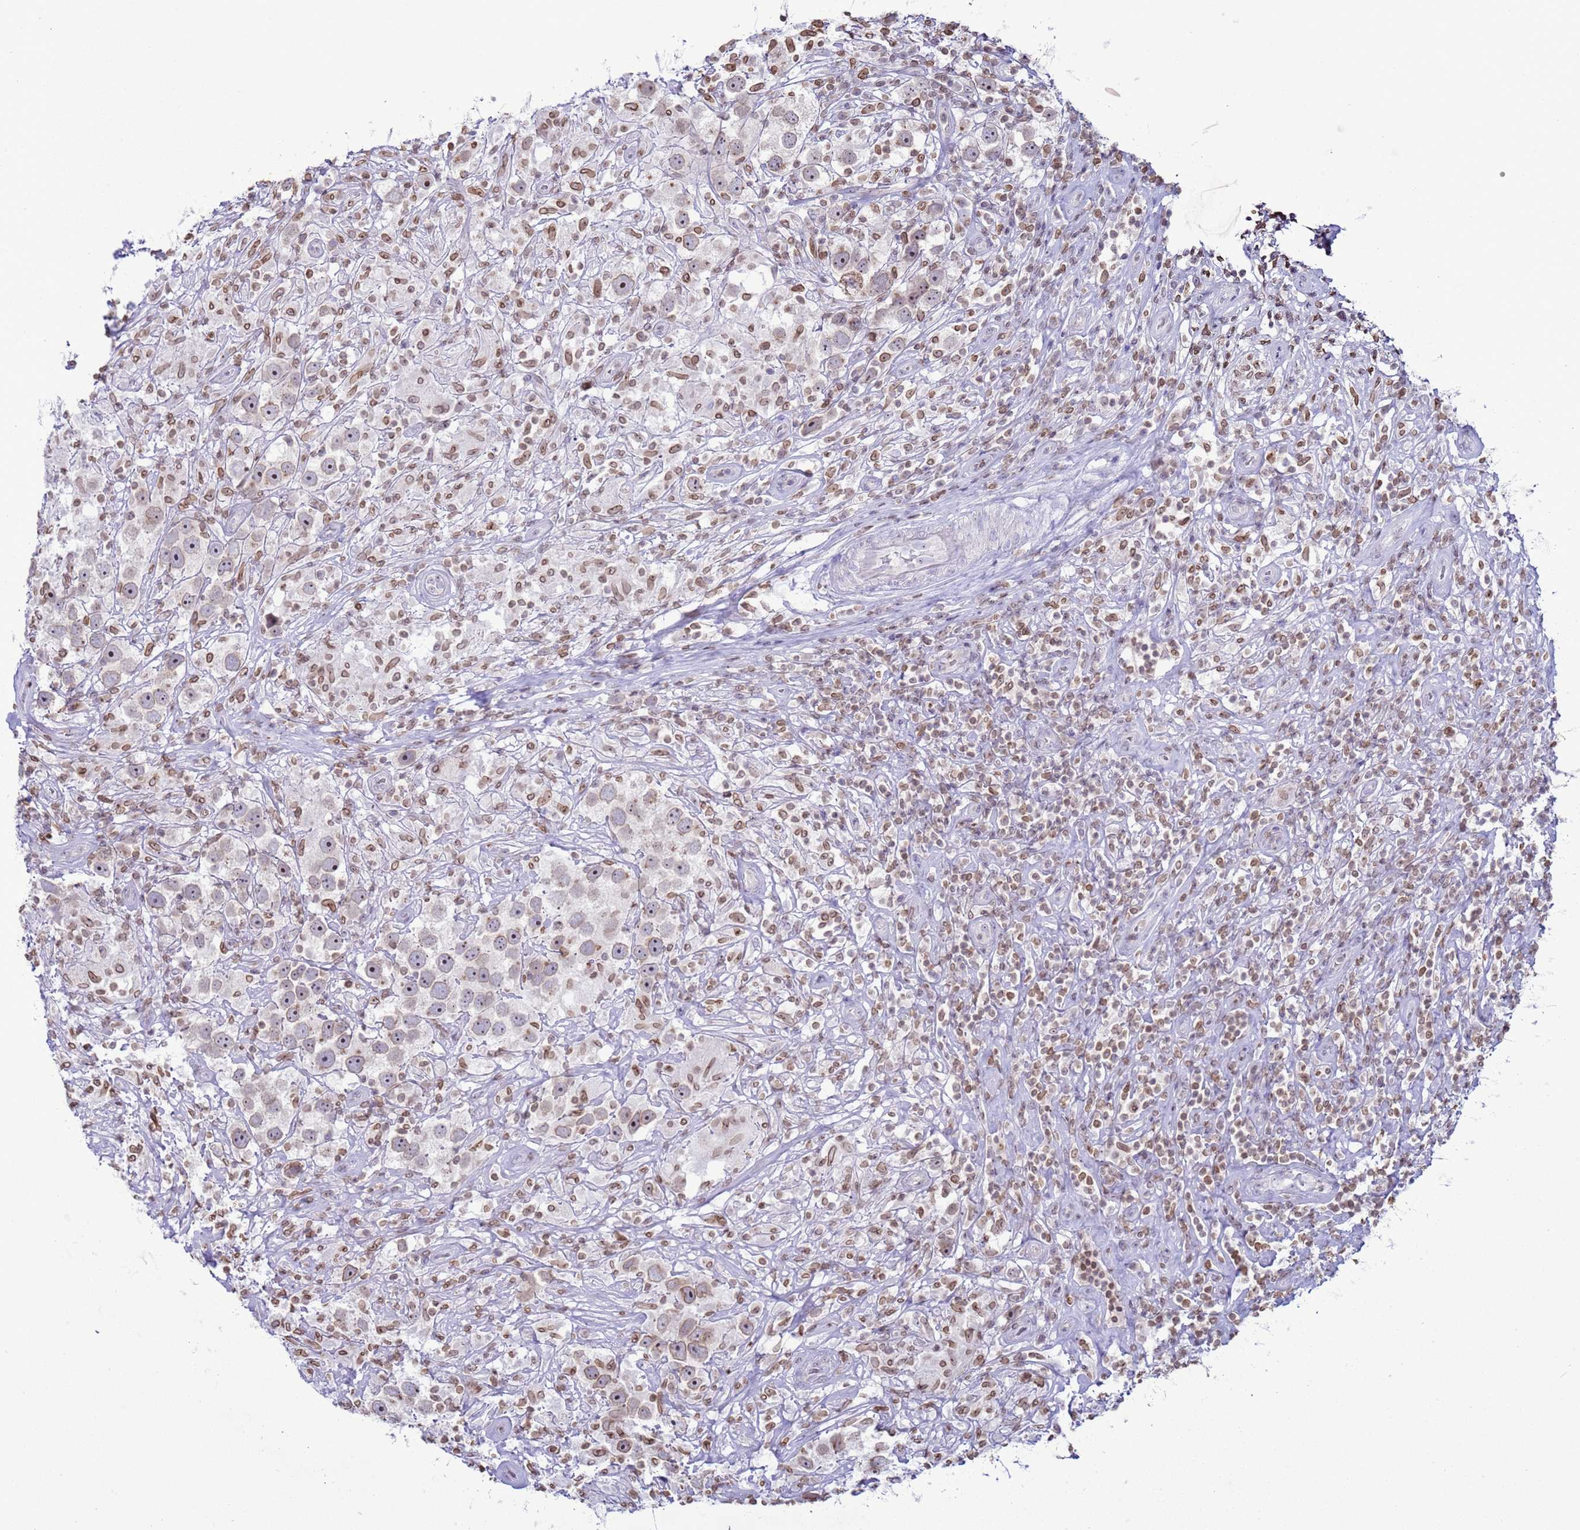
{"staining": {"intensity": "weak", "quantity": ">75%", "location": "cytoplasmic/membranous,nuclear"}, "tissue": "testis cancer", "cell_type": "Tumor cells", "image_type": "cancer", "snomed": [{"axis": "morphology", "description": "Seminoma, NOS"}, {"axis": "topography", "description": "Testis"}], "caption": "Protein expression analysis of testis seminoma reveals weak cytoplasmic/membranous and nuclear positivity in about >75% of tumor cells.", "gene": "DHX37", "patient": {"sex": "male", "age": 49}}